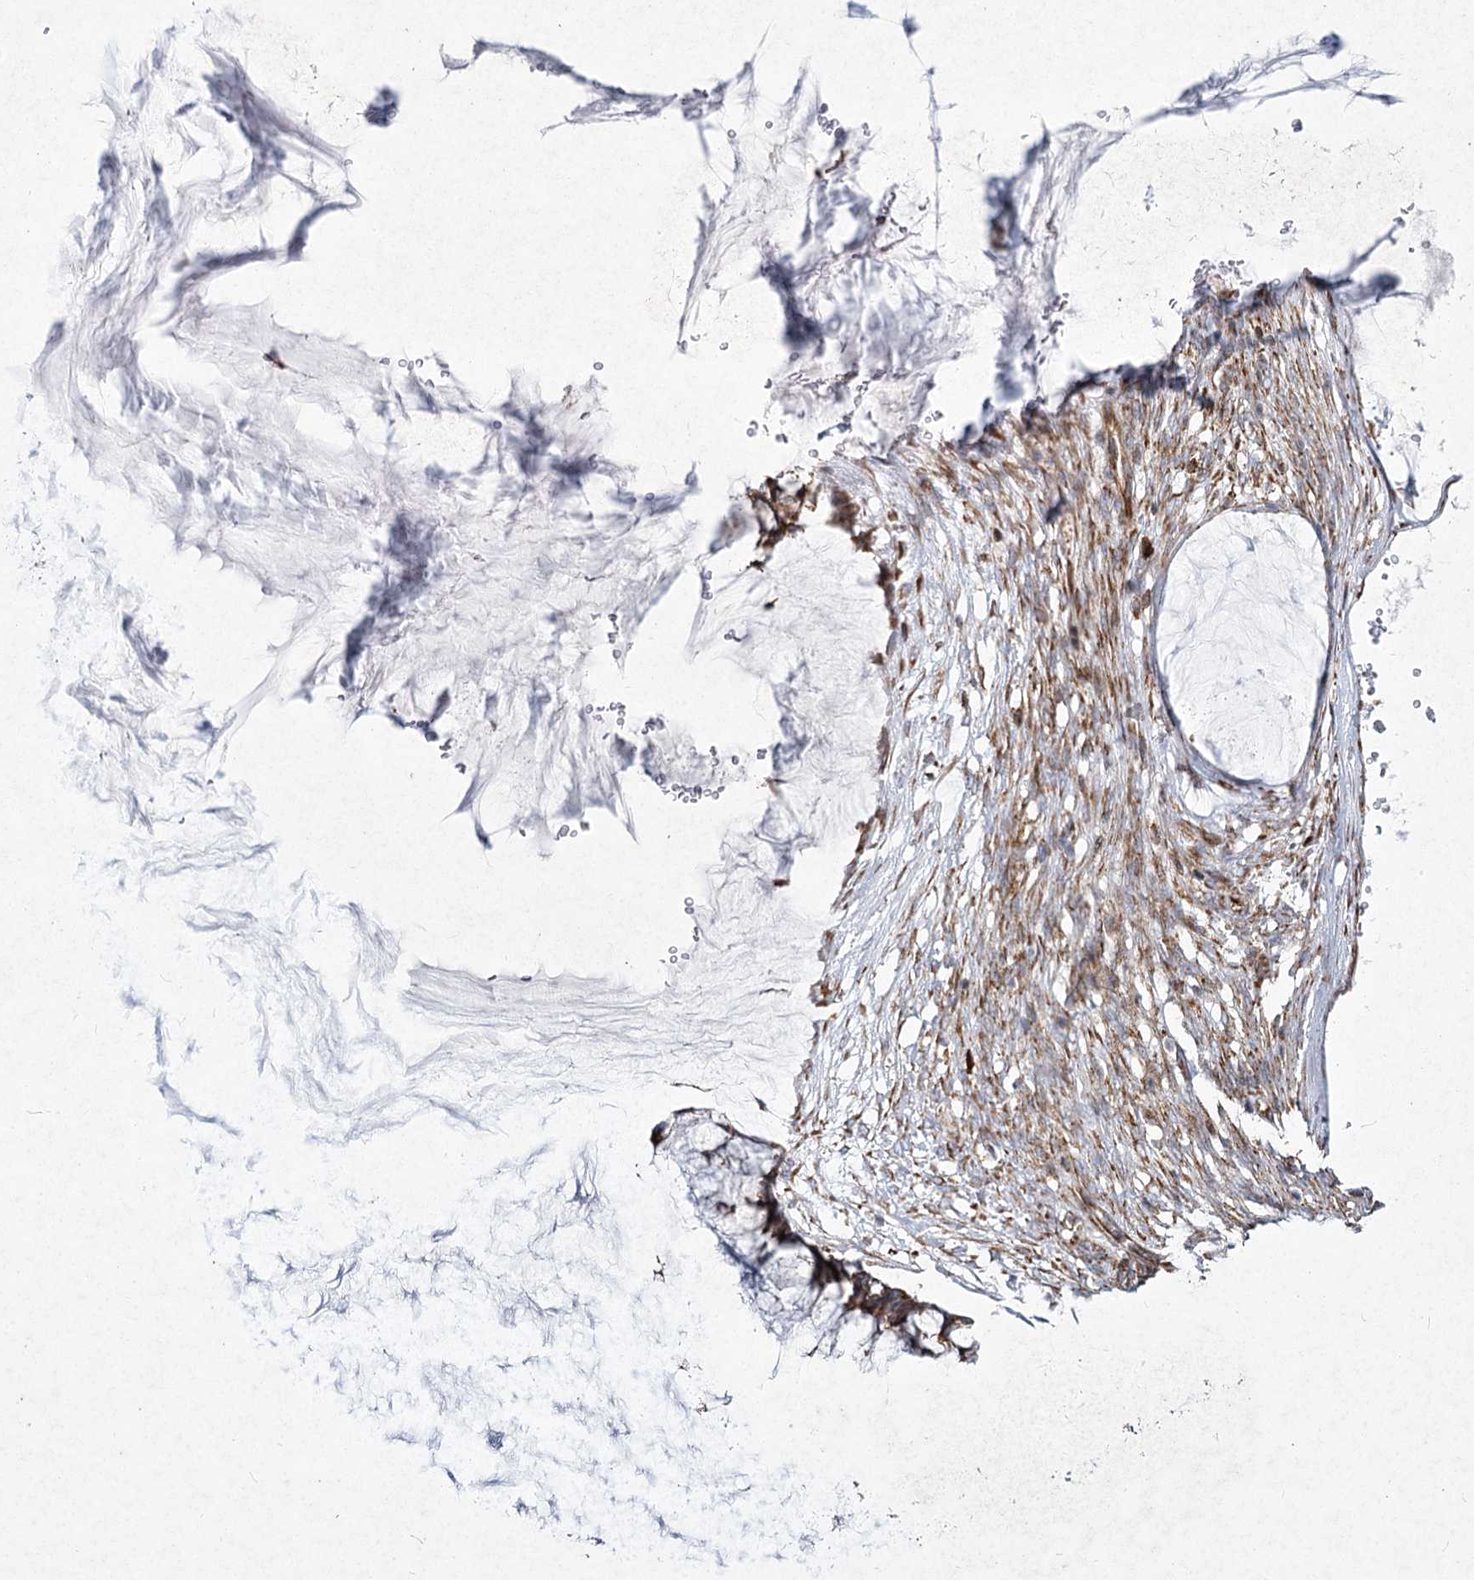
{"staining": {"intensity": "moderate", "quantity": ">75%", "location": "cytoplasmic/membranous"}, "tissue": "ovarian cancer", "cell_type": "Tumor cells", "image_type": "cancer", "snomed": [{"axis": "morphology", "description": "Cystadenocarcinoma, mucinous, NOS"}, {"axis": "topography", "description": "Ovary"}], "caption": "IHC micrograph of neoplastic tissue: human ovarian cancer (mucinous cystadenocarcinoma) stained using immunohistochemistry reveals medium levels of moderate protein expression localized specifically in the cytoplasmic/membranous of tumor cells, appearing as a cytoplasmic/membranous brown color.", "gene": "NHLRC2", "patient": {"sex": "female", "age": 42}}